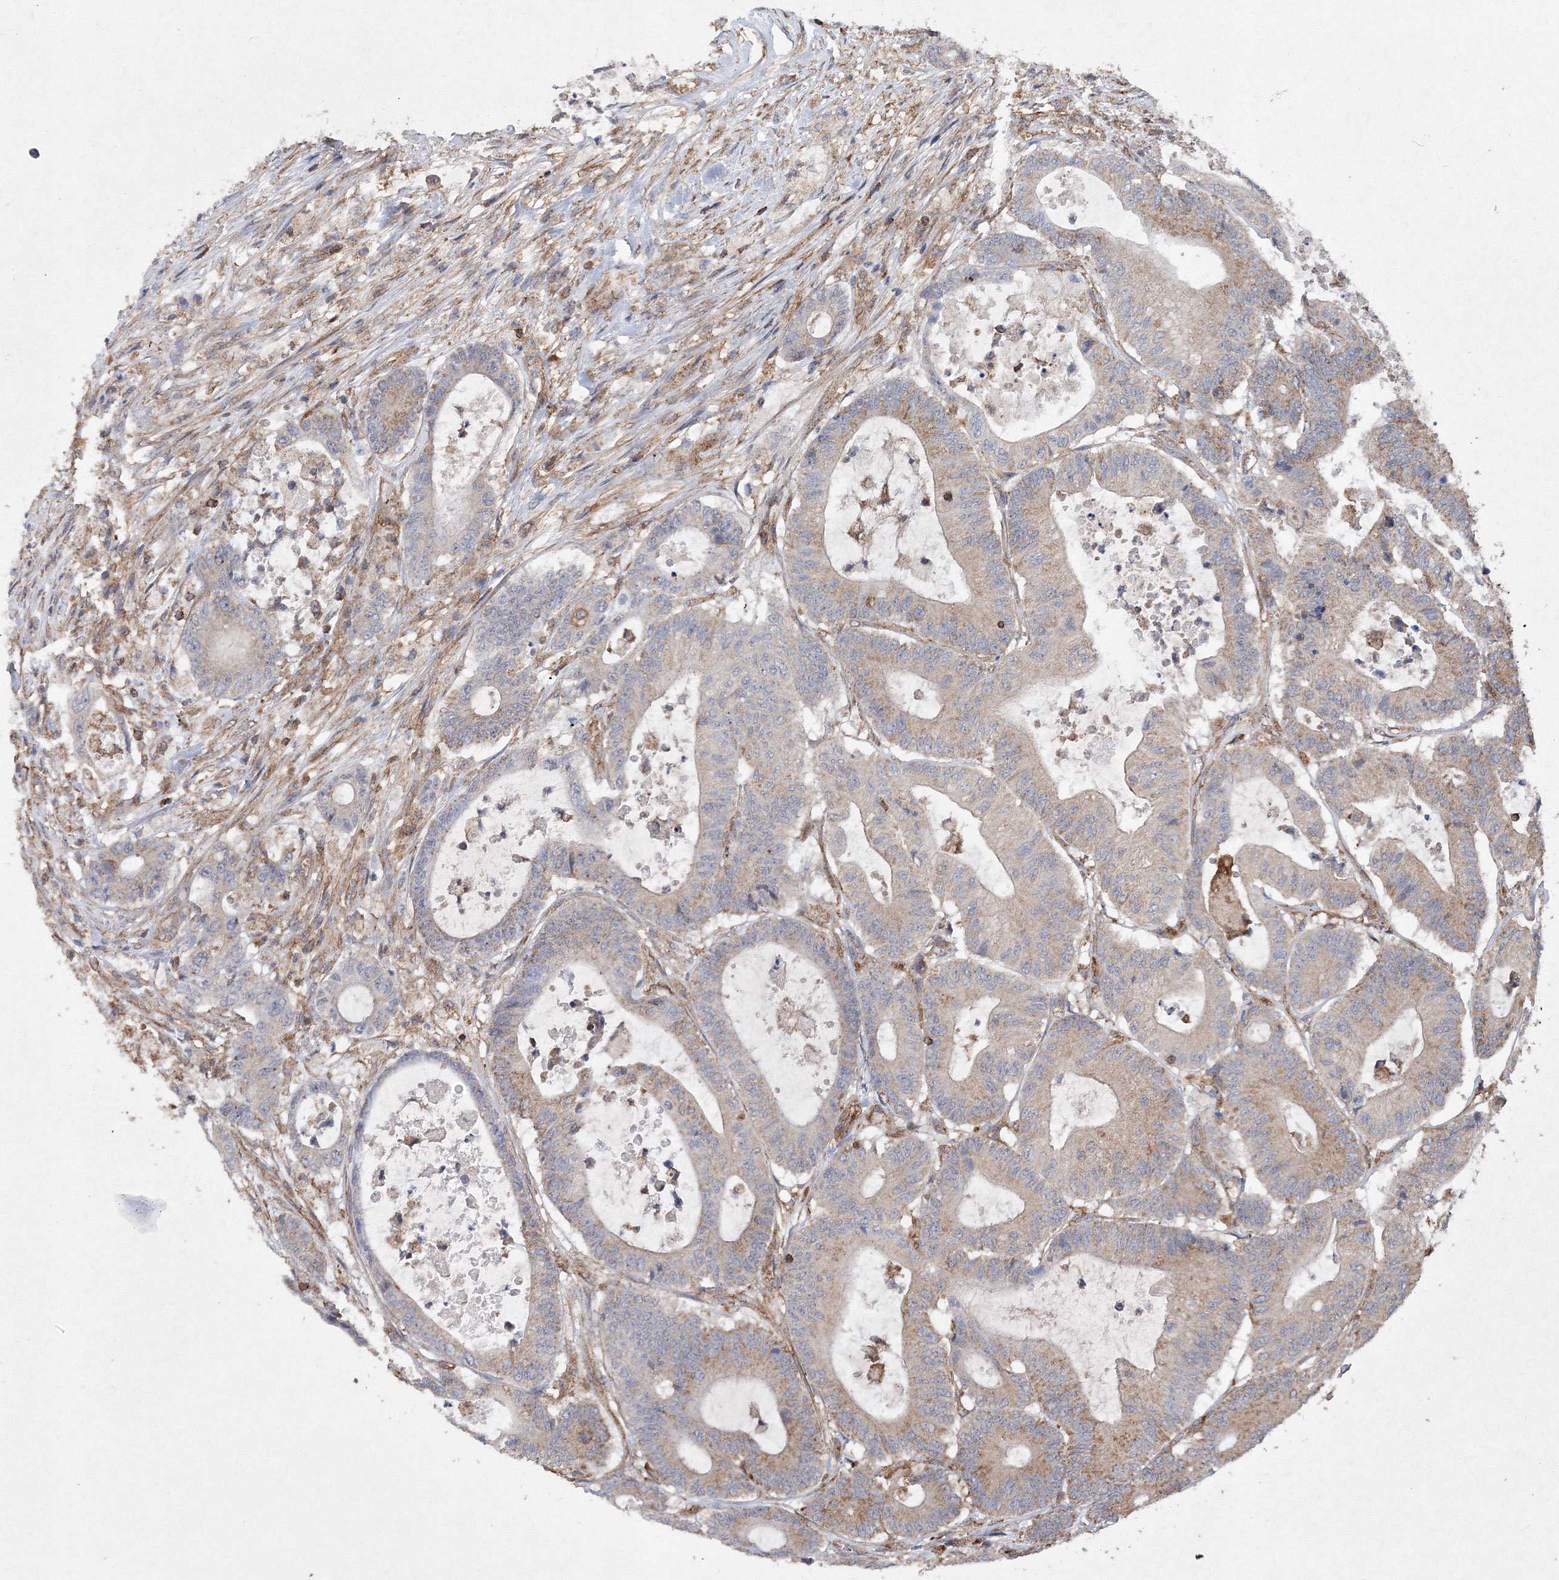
{"staining": {"intensity": "moderate", "quantity": "25%-75%", "location": "cytoplasmic/membranous"}, "tissue": "colorectal cancer", "cell_type": "Tumor cells", "image_type": "cancer", "snomed": [{"axis": "morphology", "description": "Adenocarcinoma, NOS"}, {"axis": "topography", "description": "Colon"}], "caption": "Immunohistochemistry (IHC) (DAB) staining of human colorectal adenocarcinoma displays moderate cytoplasmic/membranous protein expression in about 25%-75% of tumor cells.", "gene": "TMEM139", "patient": {"sex": "female", "age": 84}}